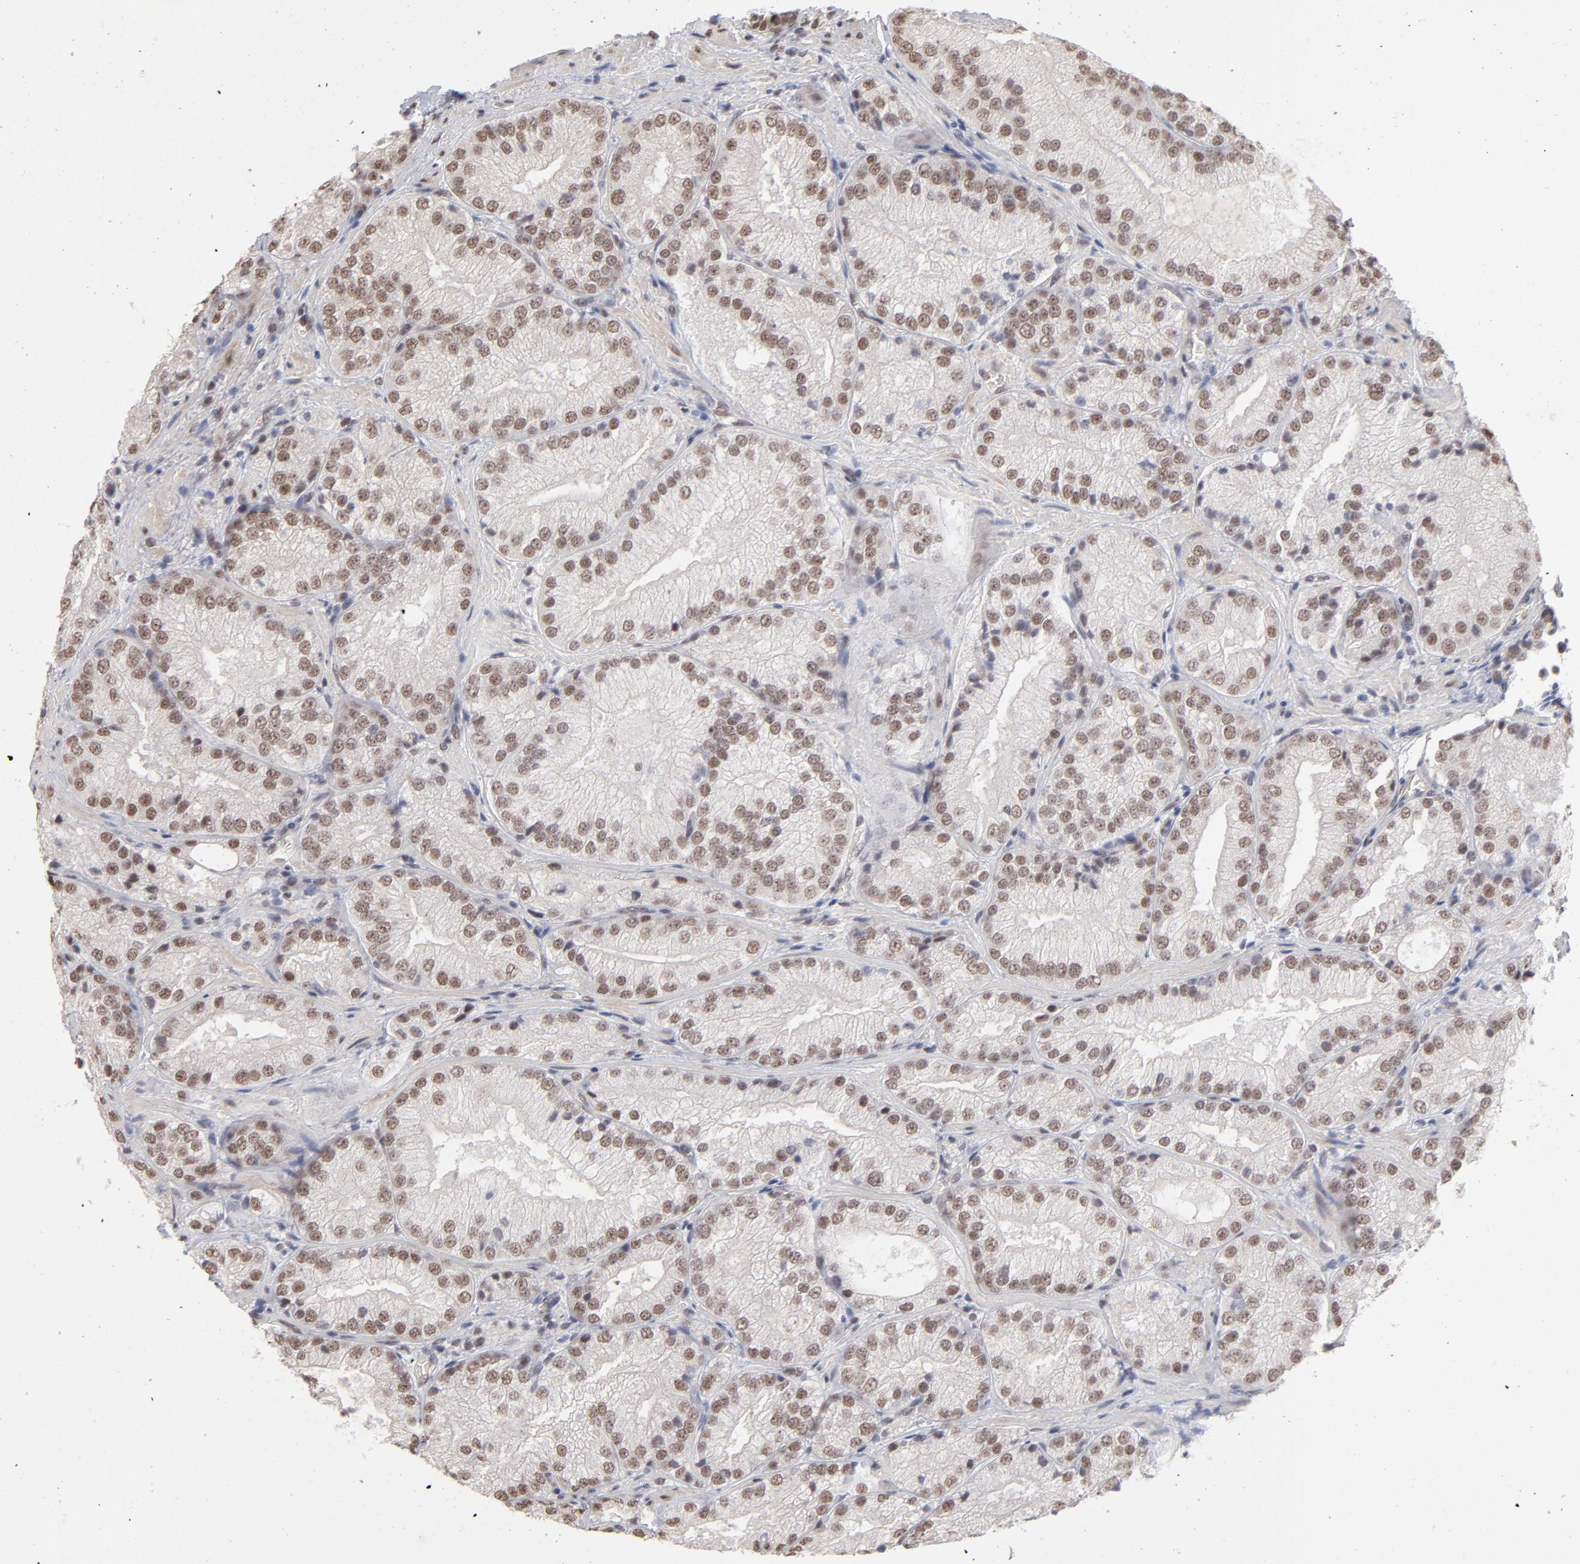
{"staining": {"intensity": "weak", "quantity": ">75%", "location": "cytoplasmic/membranous,nuclear"}, "tissue": "prostate cancer", "cell_type": "Tumor cells", "image_type": "cancer", "snomed": [{"axis": "morphology", "description": "Adenocarcinoma, Low grade"}, {"axis": "topography", "description": "Prostate"}], "caption": "IHC of prostate adenocarcinoma (low-grade) displays low levels of weak cytoplasmic/membranous and nuclear staining in about >75% of tumor cells.", "gene": "ZNF3", "patient": {"sex": "male", "age": 60}}